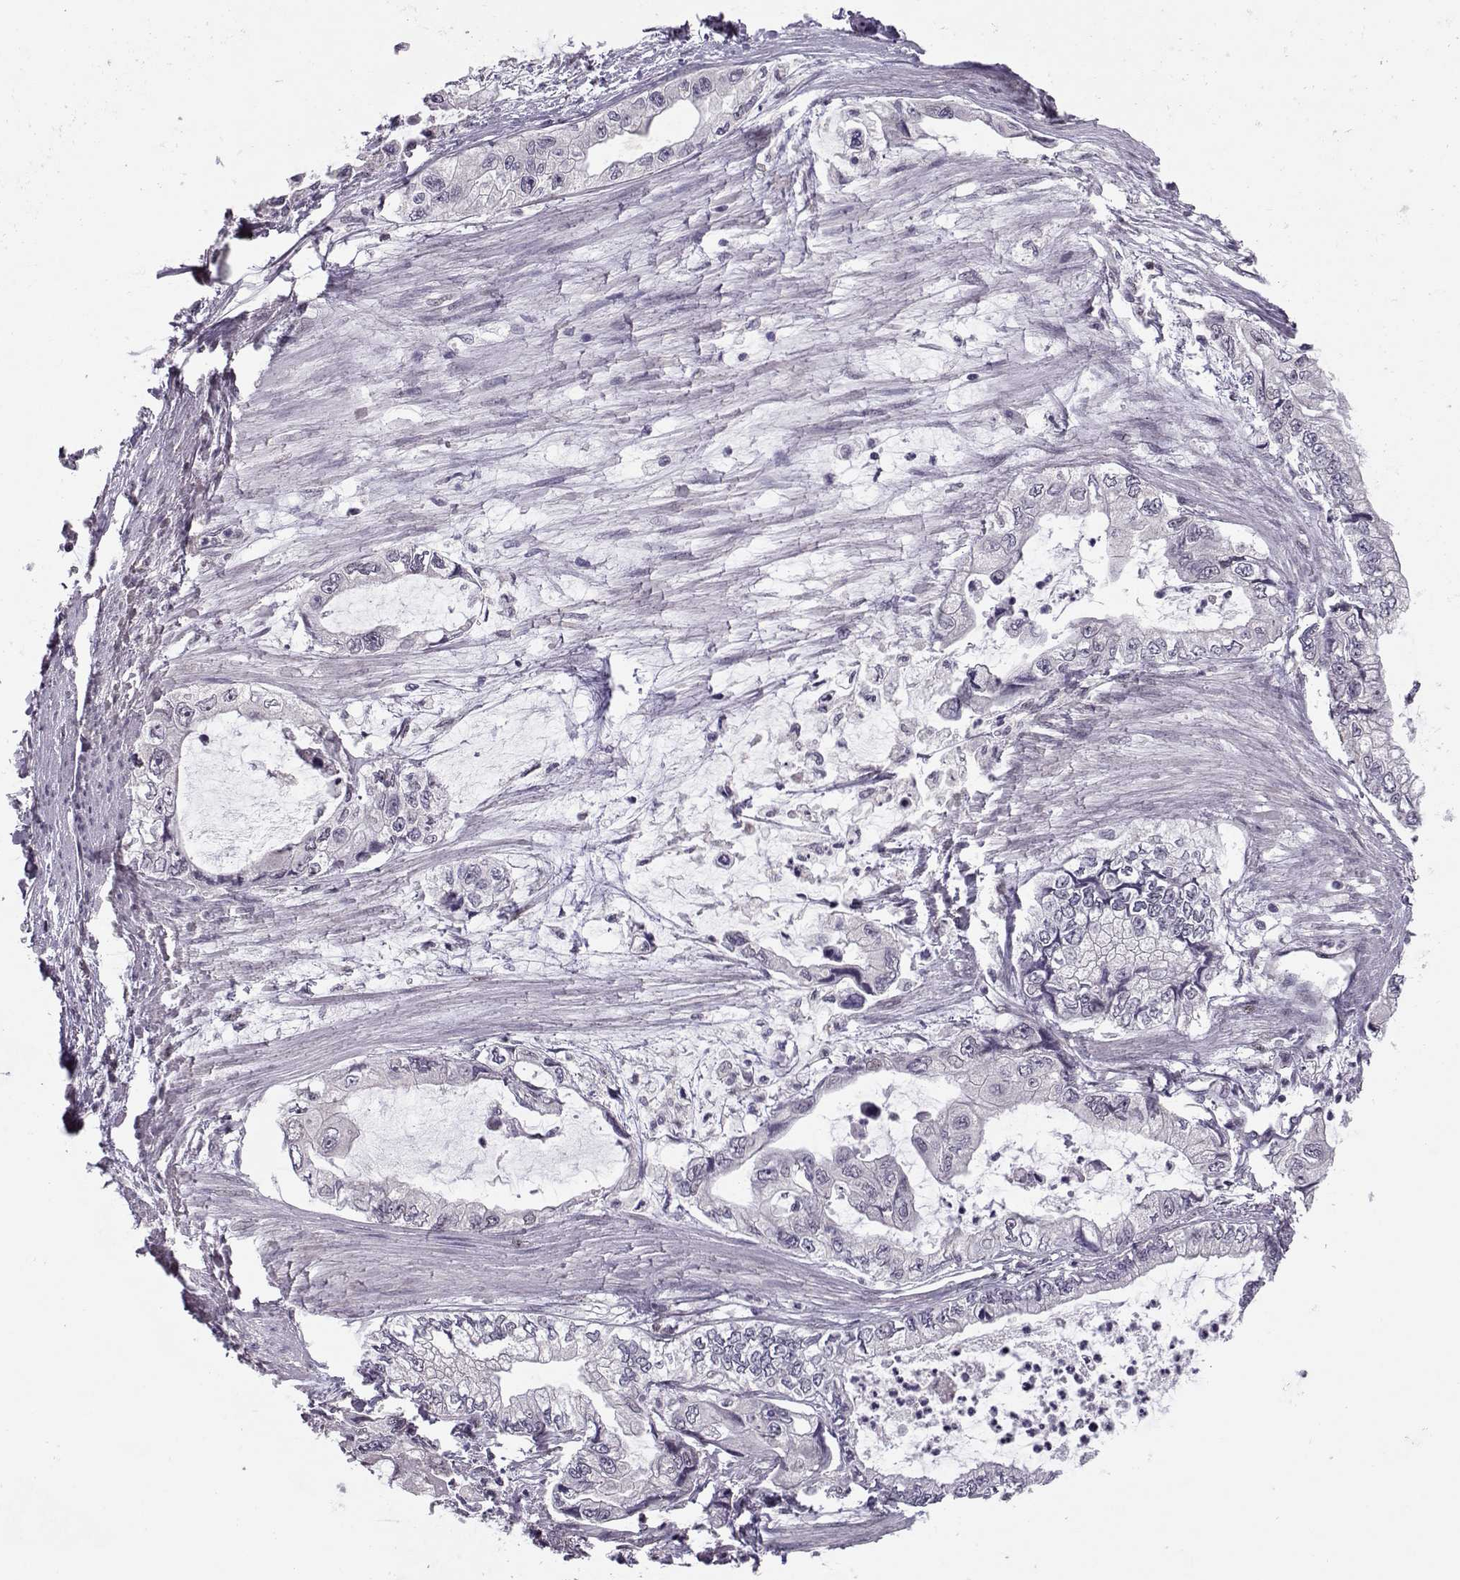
{"staining": {"intensity": "negative", "quantity": "none", "location": "none"}, "tissue": "stomach cancer", "cell_type": "Tumor cells", "image_type": "cancer", "snomed": [{"axis": "morphology", "description": "Adenocarcinoma, NOS"}, {"axis": "topography", "description": "Pancreas"}, {"axis": "topography", "description": "Stomach, upper"}, {"axis": "topography", "description": "Stomach"}], "caption": "The IHC image has no significant expression in tumor cells of stomach adenocarcinoma tissue.", "gene": "CDK4", "patient": {"sex": "male", "age": 77}}